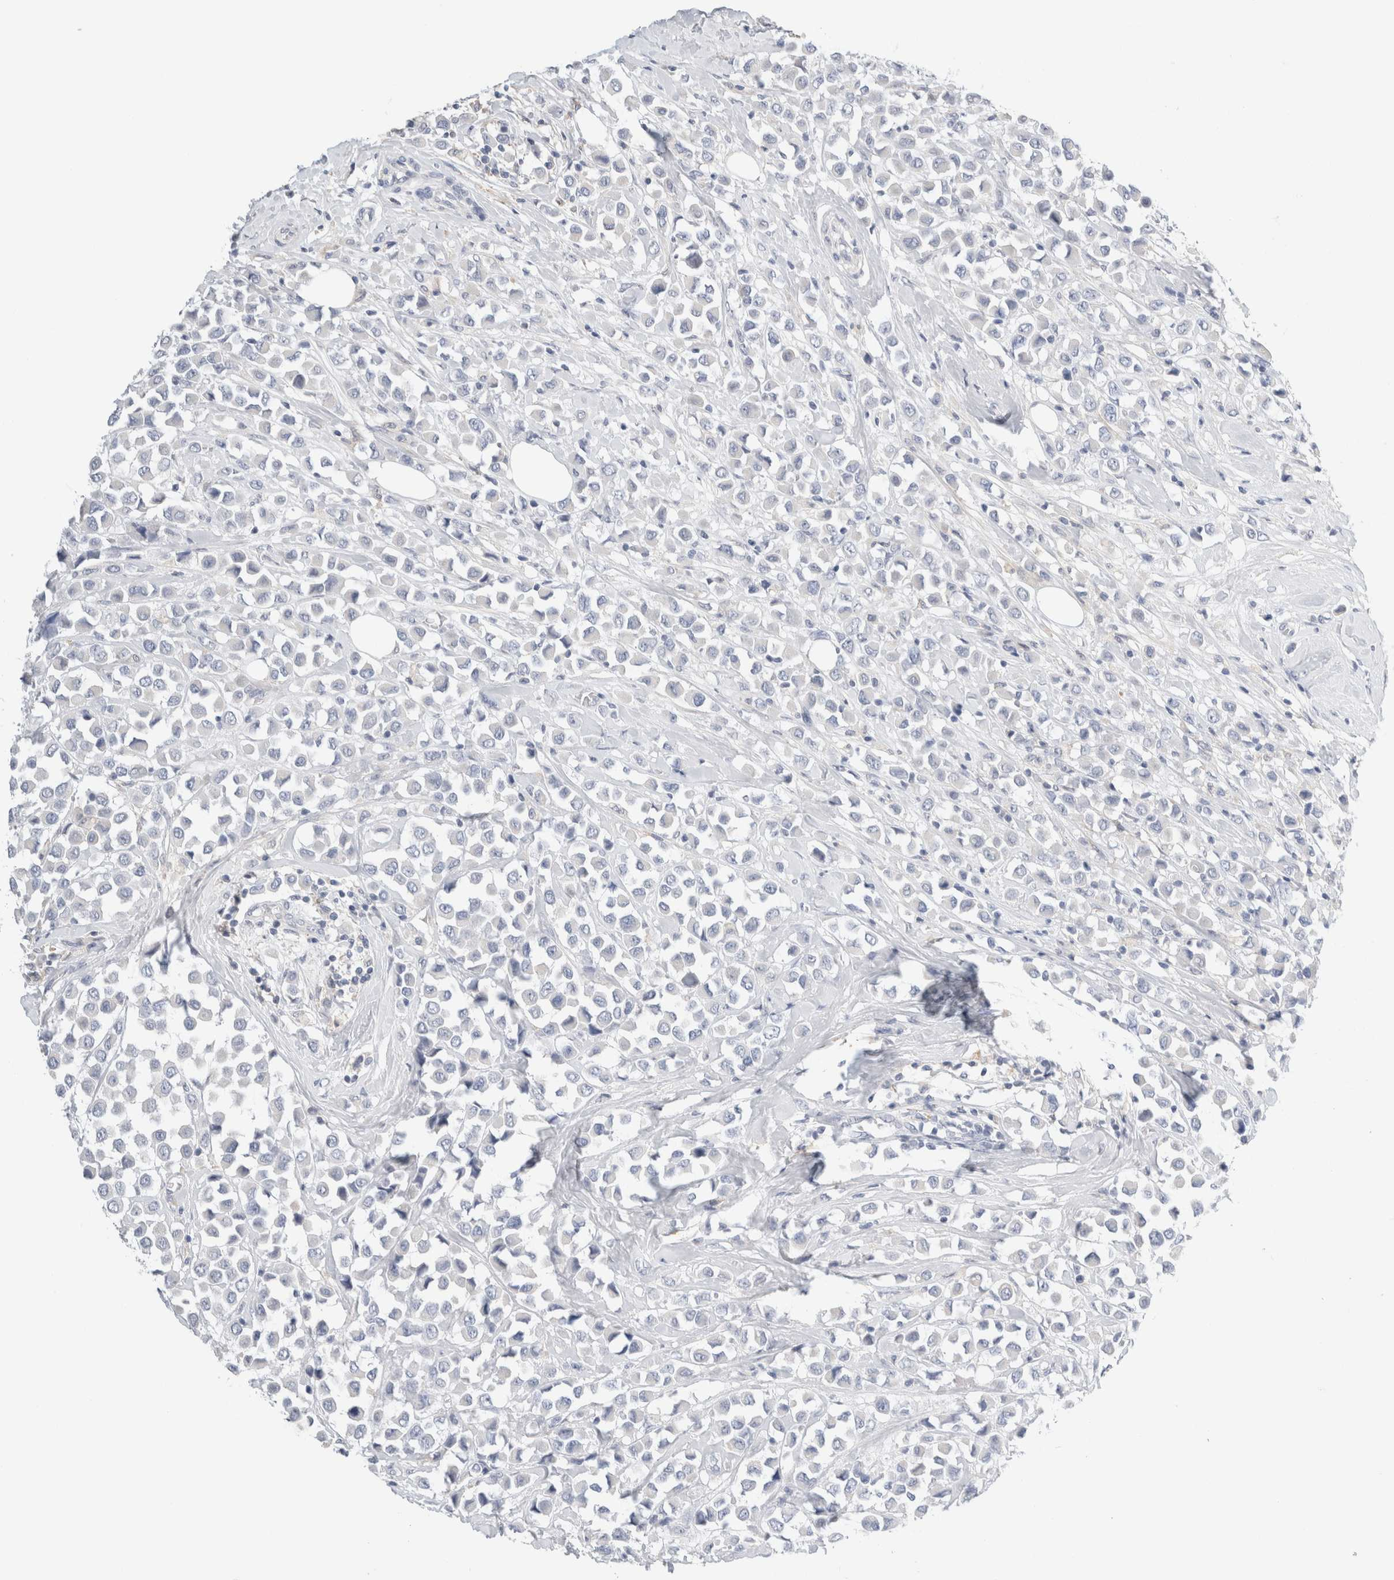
{"staining": {"intensity": "negative", "quantity": "none", "location": "none"}, "tissue": "breast cancer", "cell_type": "Tumor cells", "image_type": "cancer", "snomed": [{"axis": "morphology", "description": "Duct carcinoma"}, {"axis": "topography", "description": "Breast"}], "caption": "Immunohistochemistry image of human breast intraductal carcinoma stained for a protein (brown), which reveals no expression in tumor cells. (DAB IHC visualized using brightfield microscopy, high magnification).", "gene": "ADAM30", "patient": {"sex": "female", "age": 61}}